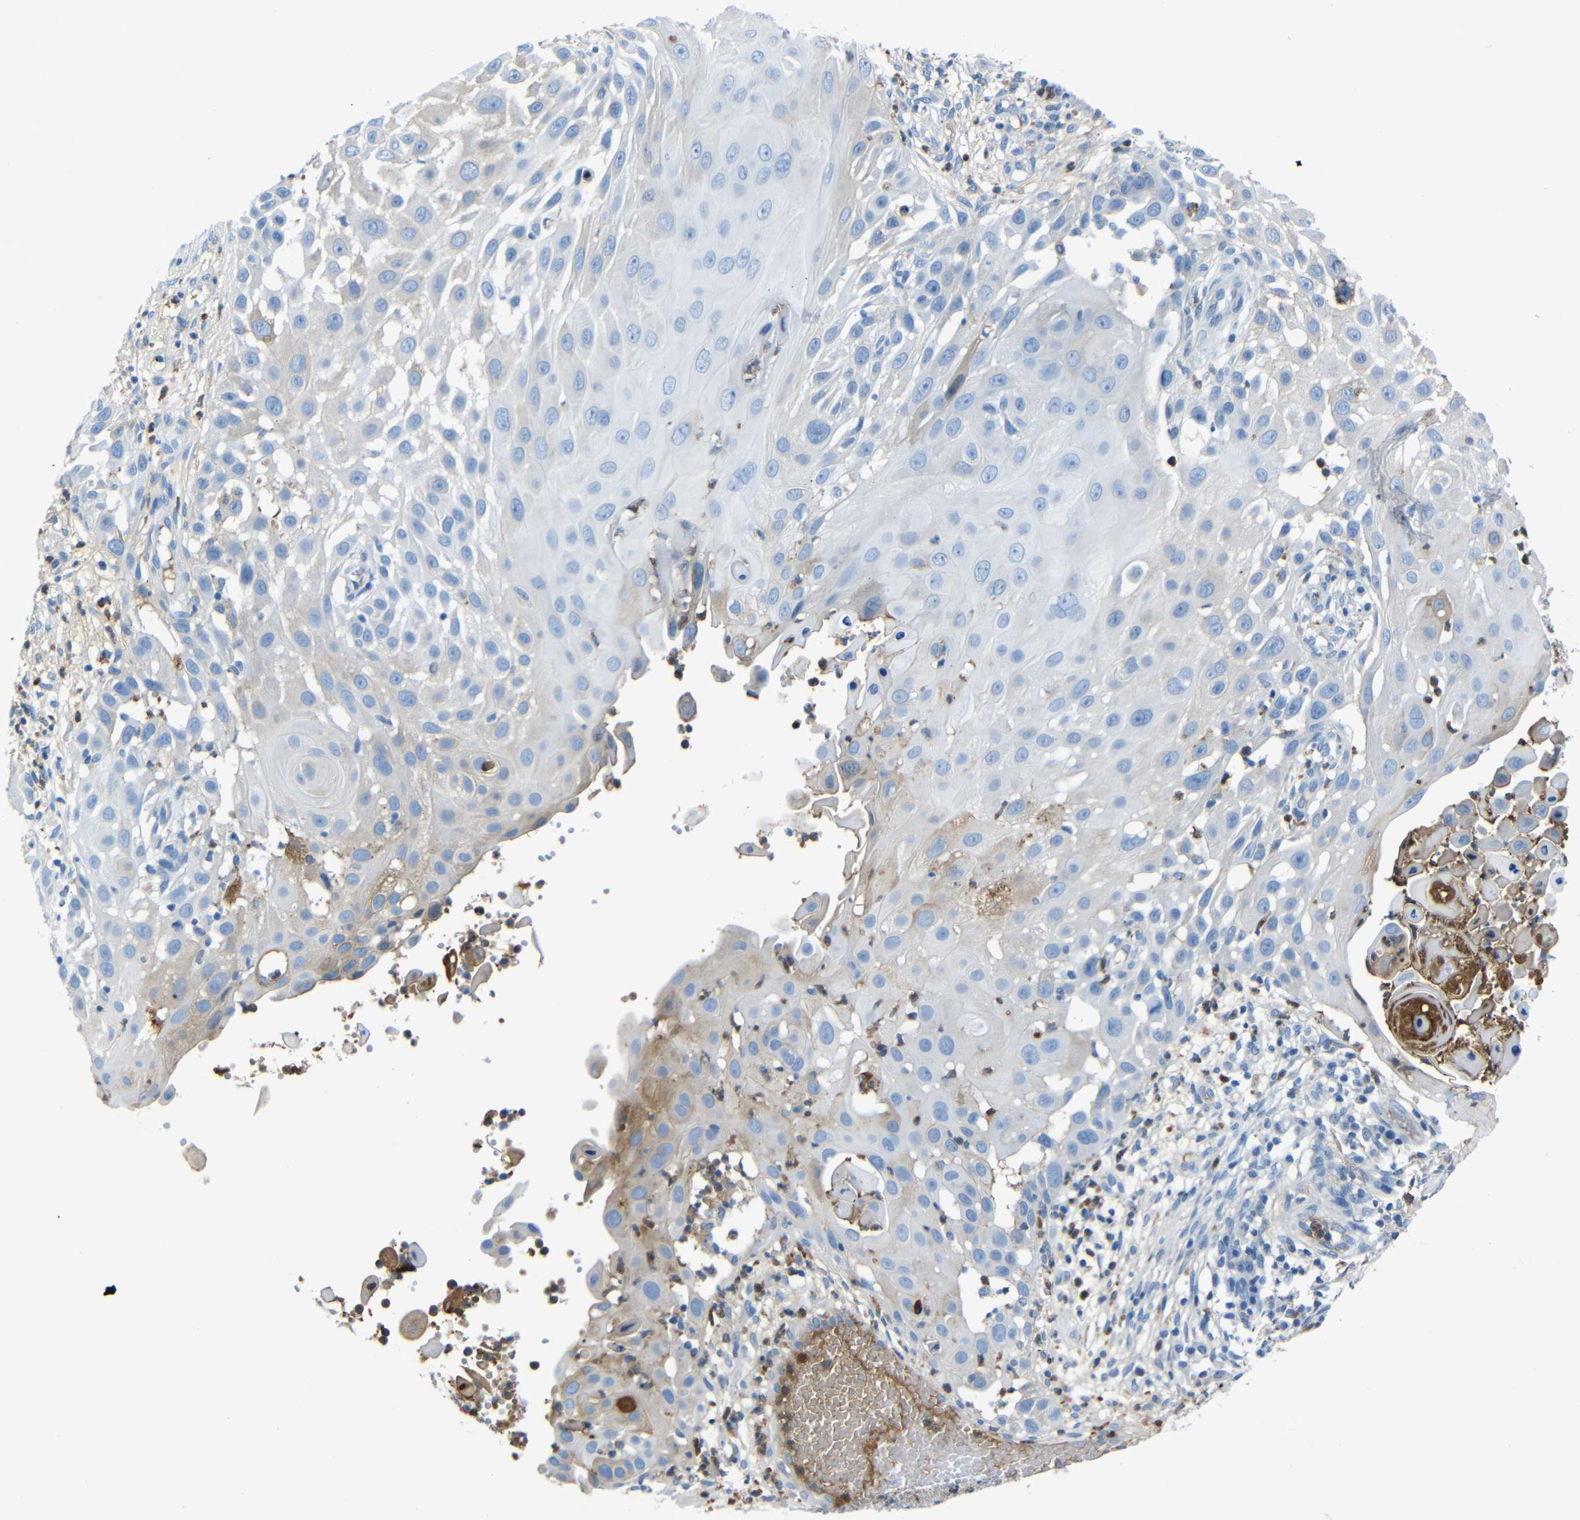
{"staining": {"intensity": "negative", "quantity": "none", "location": "none"}, "tissue": "skin cancer", "cell_type": "Tumor cells", "image_type": "cancer", "snomed": [{"axis": "morphology", "description": "Squamous cell carcinoma, NOS"}, {"axis": "topography", "description": "Skin"}], "caption": "Immunohistochemistry (IHC) micrograph of skin cancer (squamous cell carcinoma) stained for a protein (brown), which displays no staining in tumor cells. (DAB (3,3'-diaminobenzidine) immunohistochemistry with hematoxylin counter stain).", "gene": "SERPINA1", "patient": {"sex": "female", "age": 44}}